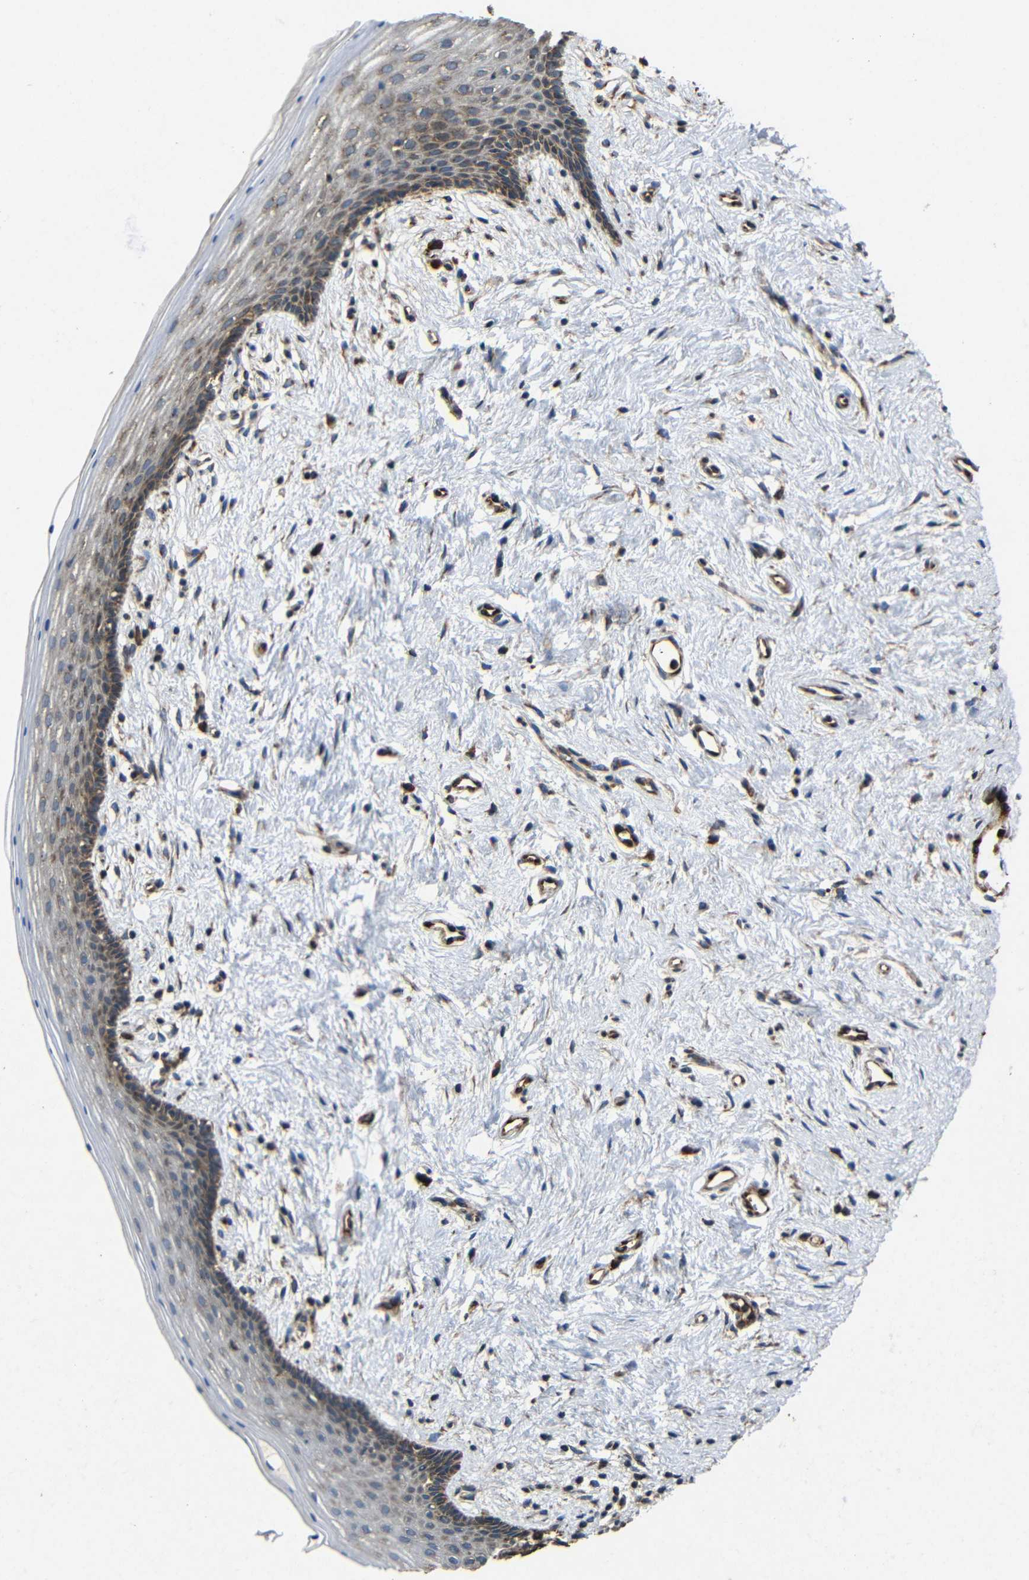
{"staining": {"intensity": "moderate", "quantity": "<25%", "location": "cytoplasmic/membranous"}, "tissue": "vagina", "cell_type": "Squamous epithelial cells", "image_type": "normal", "snomed": [{"axis": "morphology", "description": "Normal tissue, NOS"}, {"axis": "topography", "description": "Vagina"}], "caption": "Immunohistochemistry image of normal human vagina stained for a protein (brown), which demonstrates low levels of moderate cytoplasmic/membranous positivity in approximately <25% of squamous epithelial cells.", "gene": "EIF2S1", "patient": {"sex": "female", "age": 44}}